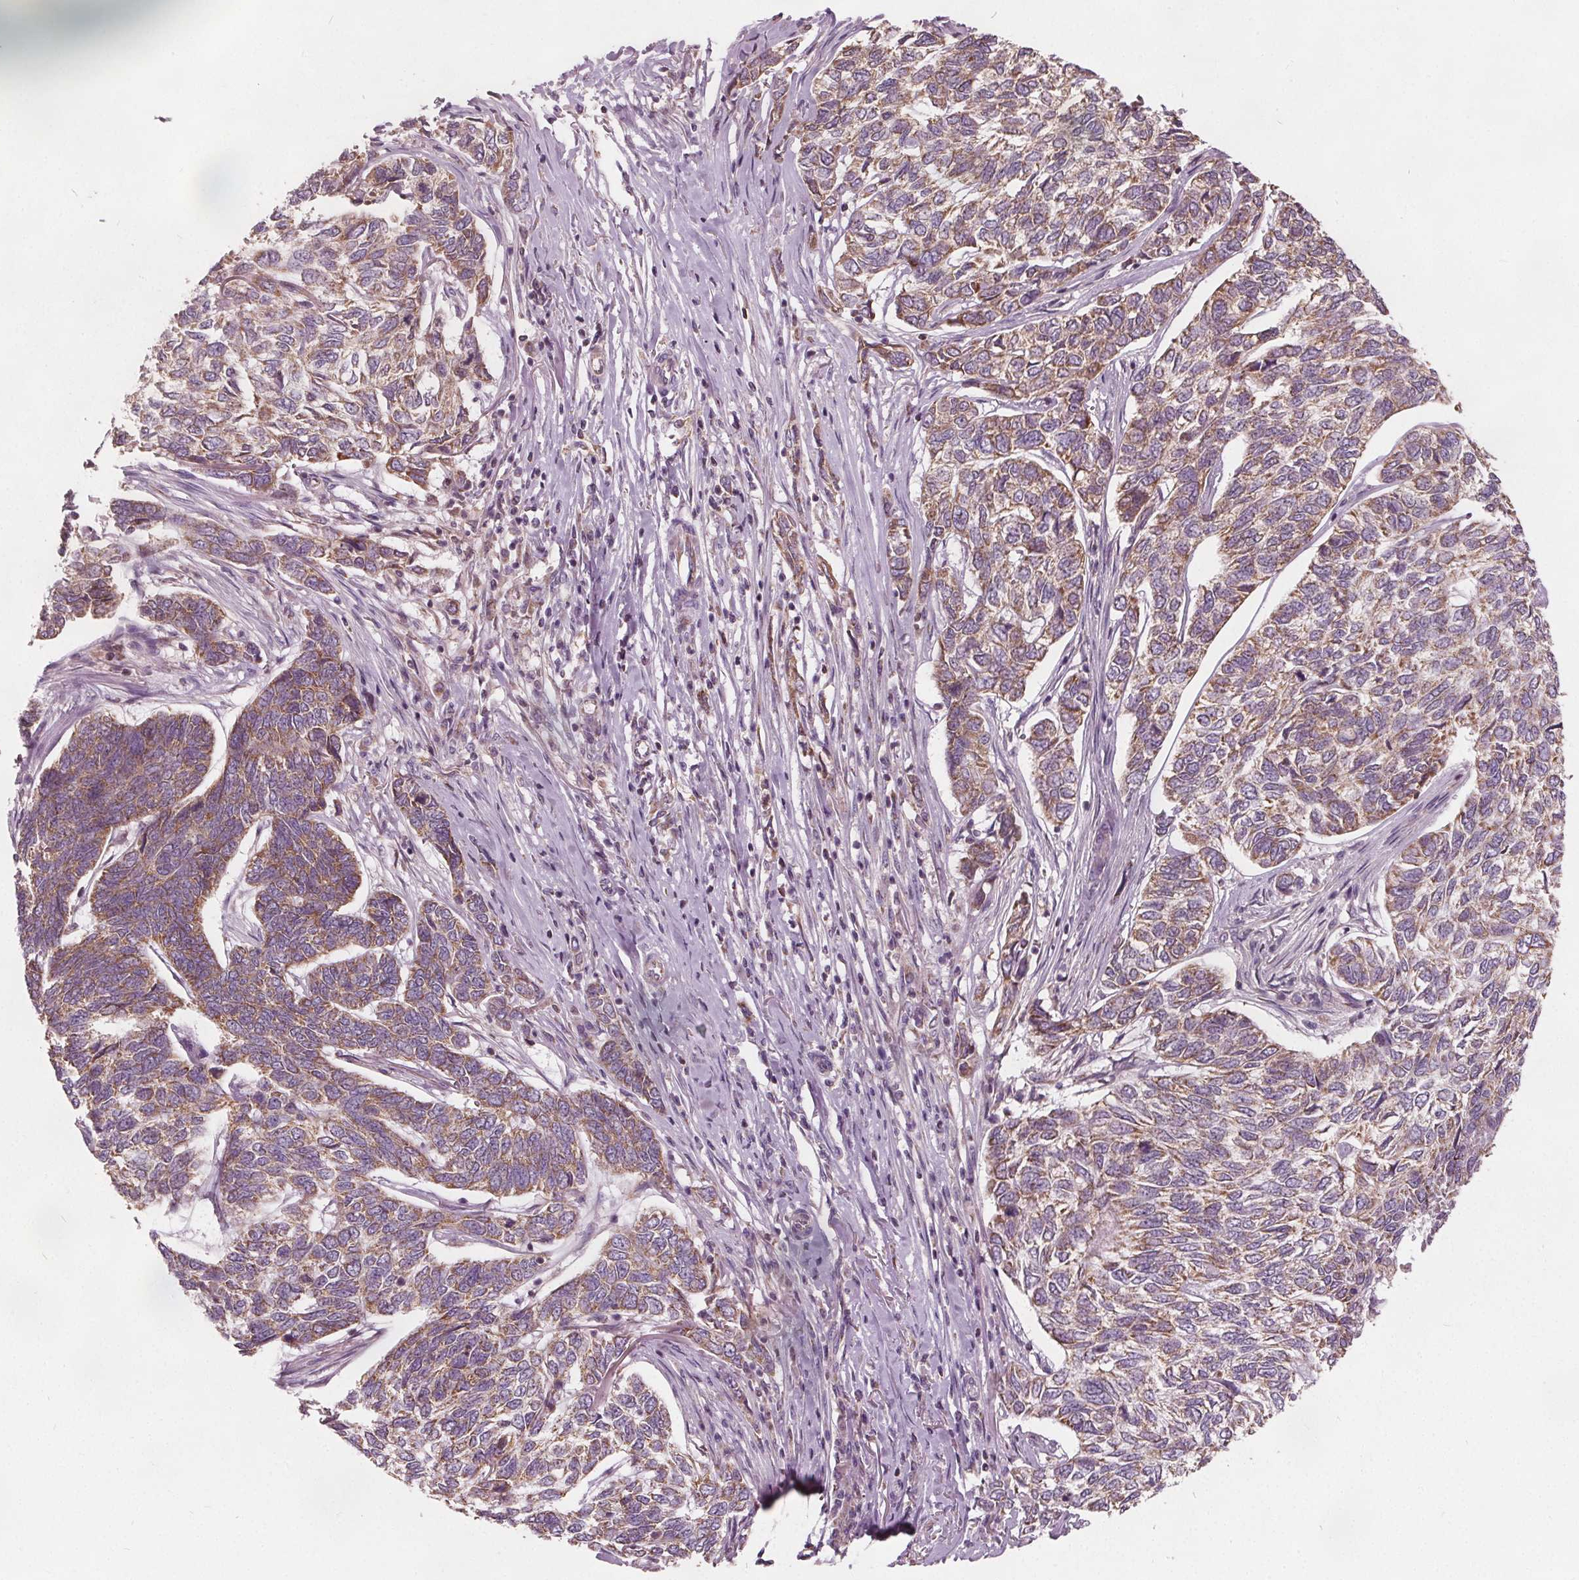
{"staining": {"intensity": "moderate", "quantity": ">75%", "location": "cytoplasmic/membranous"}, "tissue": "skin cancer", "cell_type": "Tumor cells", "image_type": "cancer", "snomed": [{"axis": "morphology", "description": "Basal cell carcinoma"}, {"axis": "topography", "description": "Skin"}], "caption": "Immunohistochemistry (DAB (3,3'-diaminobenzidine)) staining of human skin basal cell carcinoma exhibits moderate cytoplasmic/membranous protein staining in about >75% of tumor cells. (DAB (3,3'-diaminobenzidine) IHC with brightfield microscopy, high magnification).", "gene": "ECI2", "patient": {"sex": "female", "age": 65}}